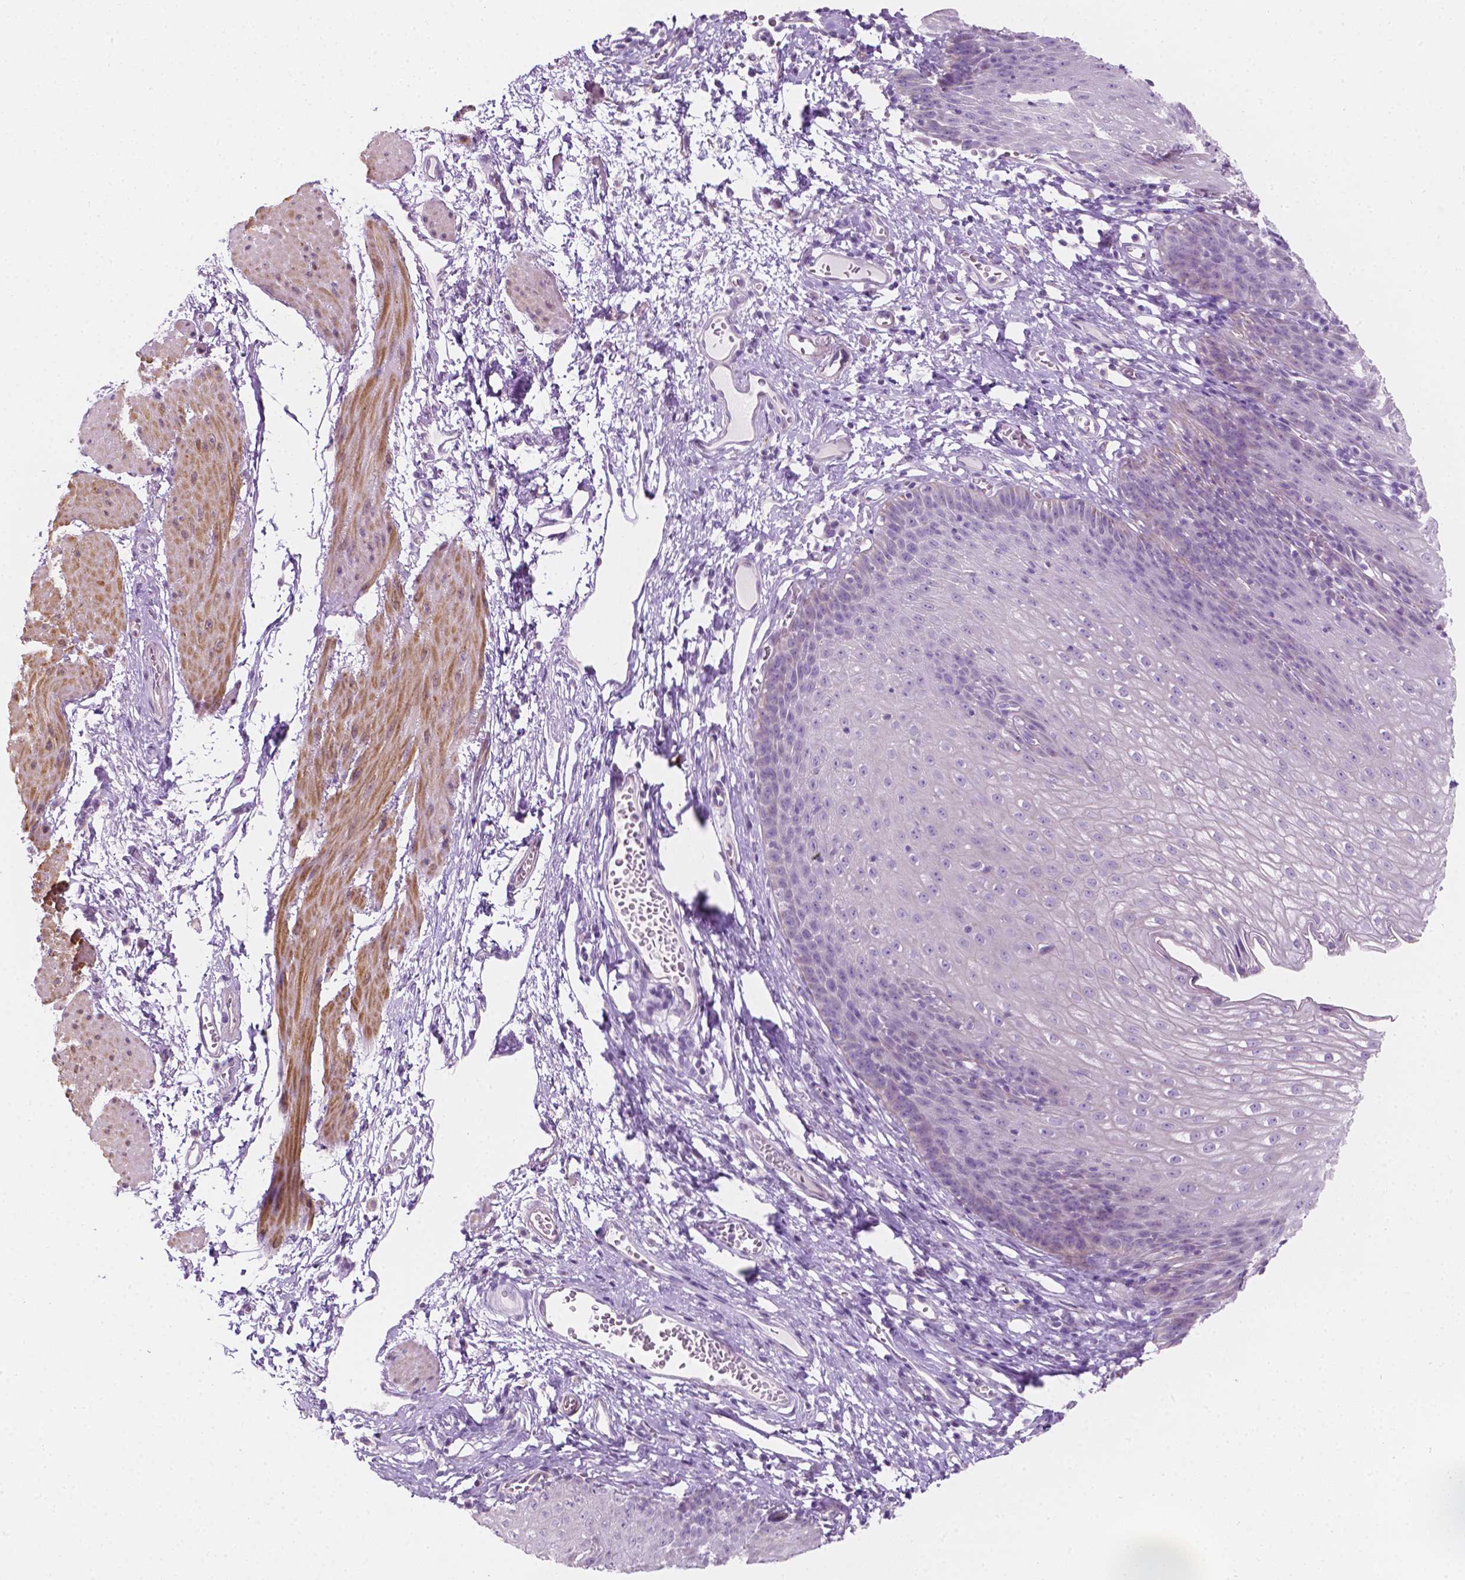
{"staining": {"intensity": "negative", "quantity": "none", "location": "none"}, "tissue": "esophagus", "cell_type": "Squamous epithelial cells", "image_type": "normal", "snomed": [{"axis": "morphology", "description": "Normal tissue, NOS"}, {"axis": "topography", "description": "Esophagus"}], "caption": "An immunohistochemistry (IHC) image of unremarkable esophagus is shown. There is no staining in squamous epithelial cells of esophagus.", "gene": "NOS1AP", "patient": {"sex": "male", "age": 72}}